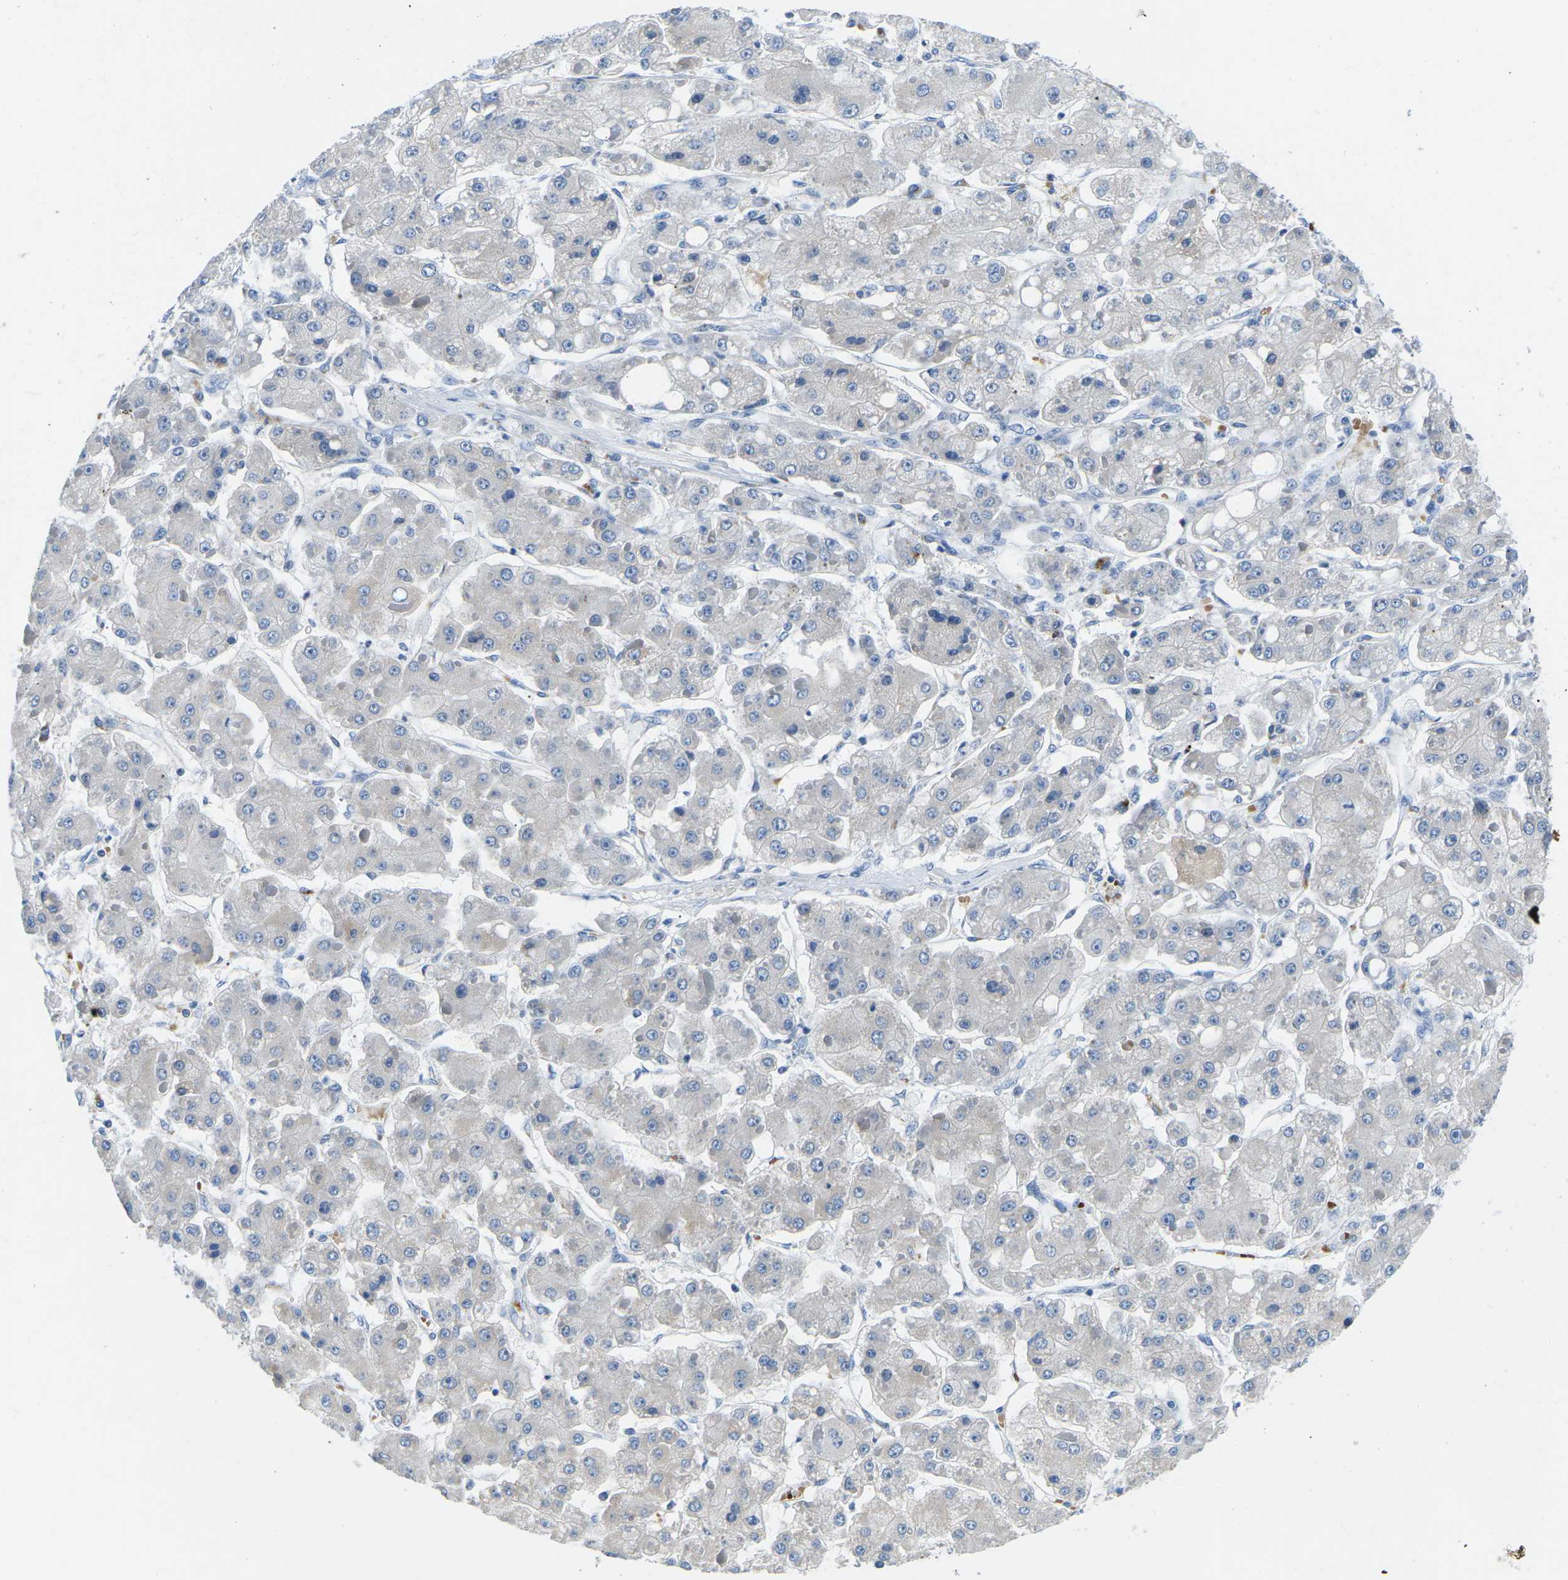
{"staining": {"intensity": "negative", "quantity": "none", "location": "none"}, "tissue": "liver cancer", "cell_type": "Tumor cells", "image_type": "cancer", "snomed": [{"axis": "morphology", "description": "Carcinoma, Hepatocellular, NOS"}, {"axis": "topography", "description": "Liver"}], "caption": "Liver cancer was stained to show a protein in brown. There is no significant staining in tumor cells.", "gene": "TM6SF1", "patient": {"sex": "female", "age": 73}}